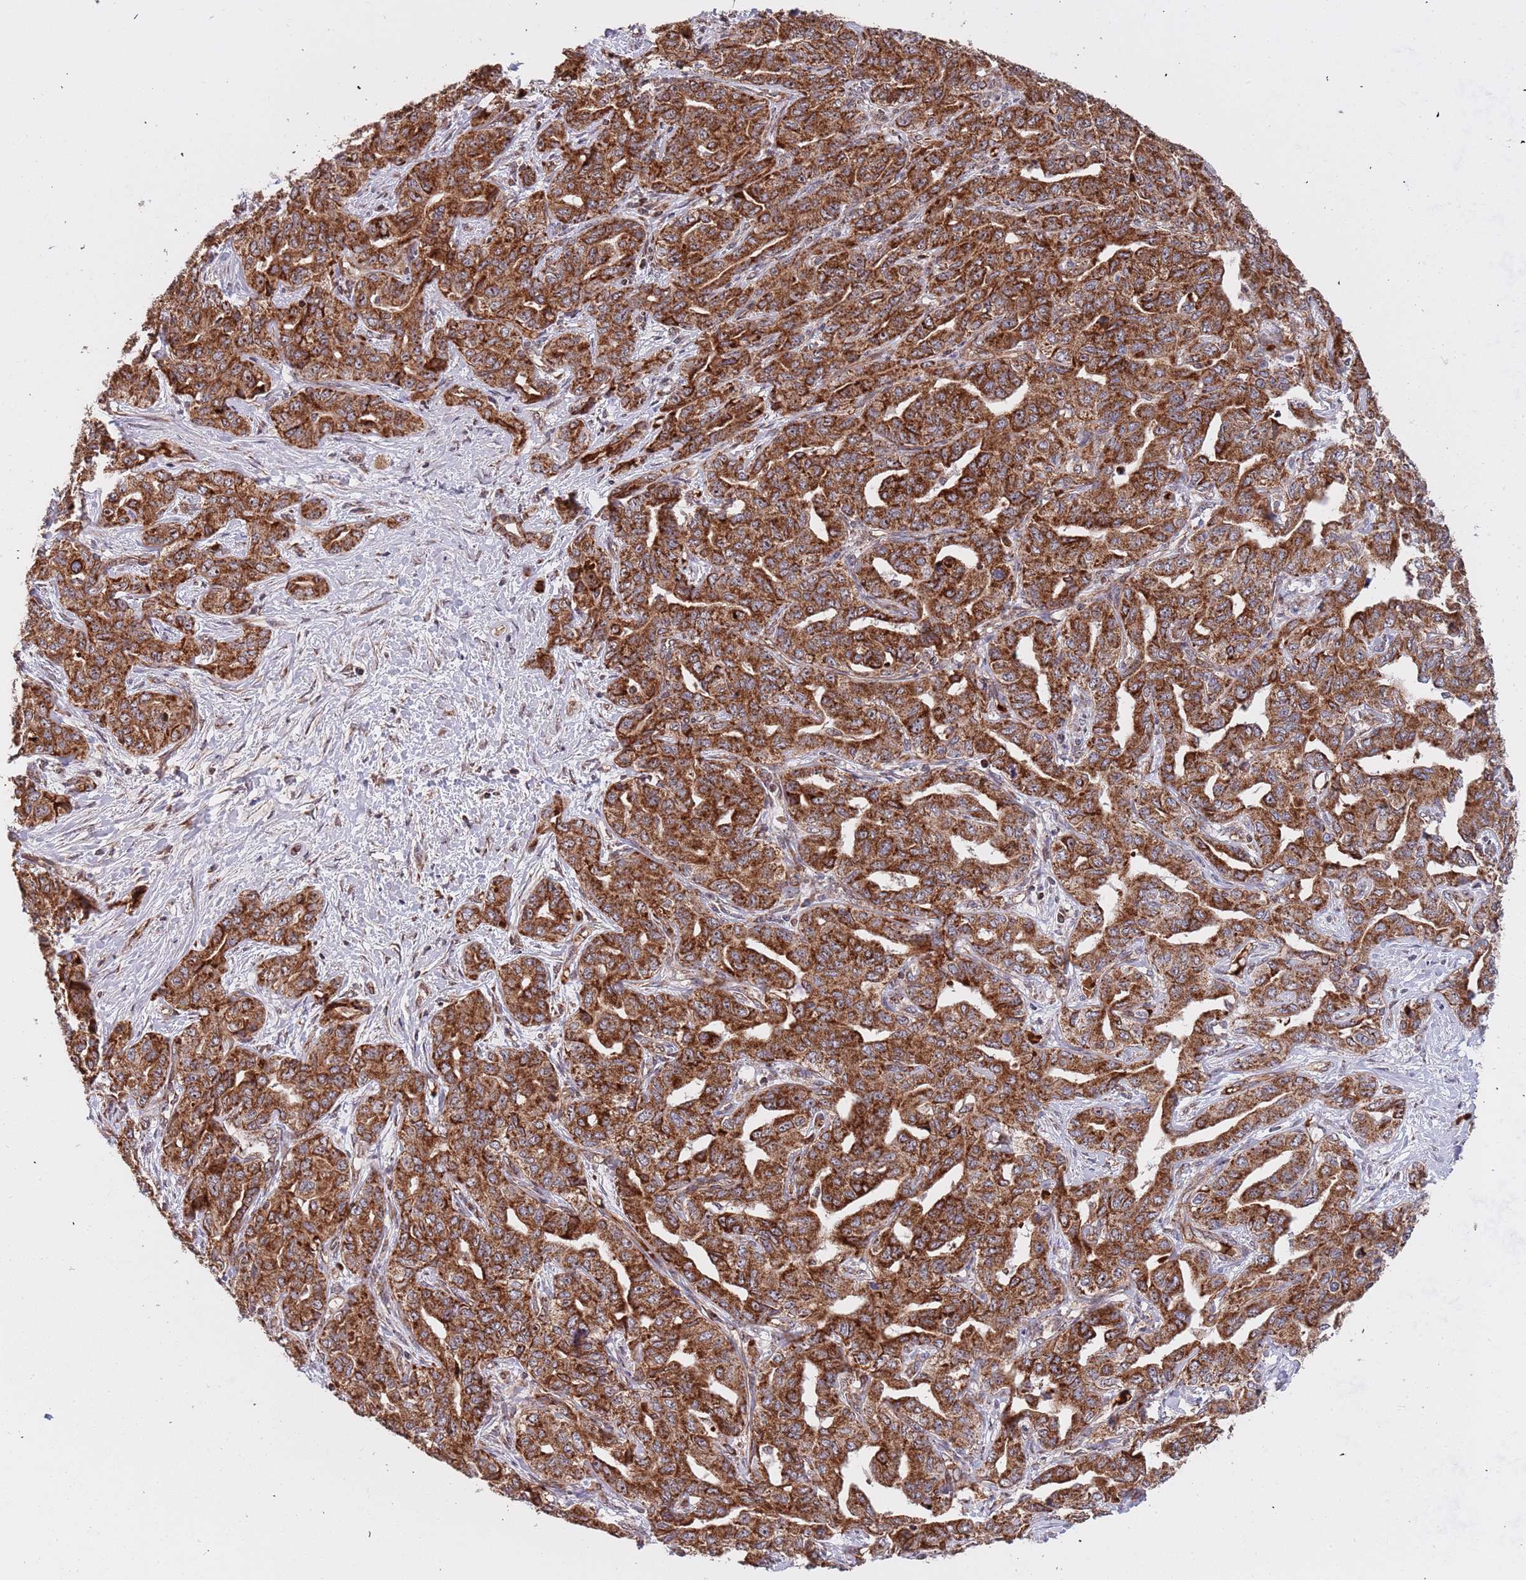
{"staining": {"intensity": "strong", "quantity": ">75%", "location": "cytoplasmic/membranous"}, "tissue": "liver cancer", "cell_type": "Tumor cells", "image_type": "cancer", "snomed": [{"axis": "morphology", "description": "Cholangiocarcinoma"}, {"axis": "topography", "description": "Liver"}], "caption": "A micrograph of cholangiocarcinoma (liver) stained for a protein reveals strong cytoplasmic/membranous brown staining in tumor cells.", "gene": "DCHS1", "patient": {"sex": "male", "age": 59}}